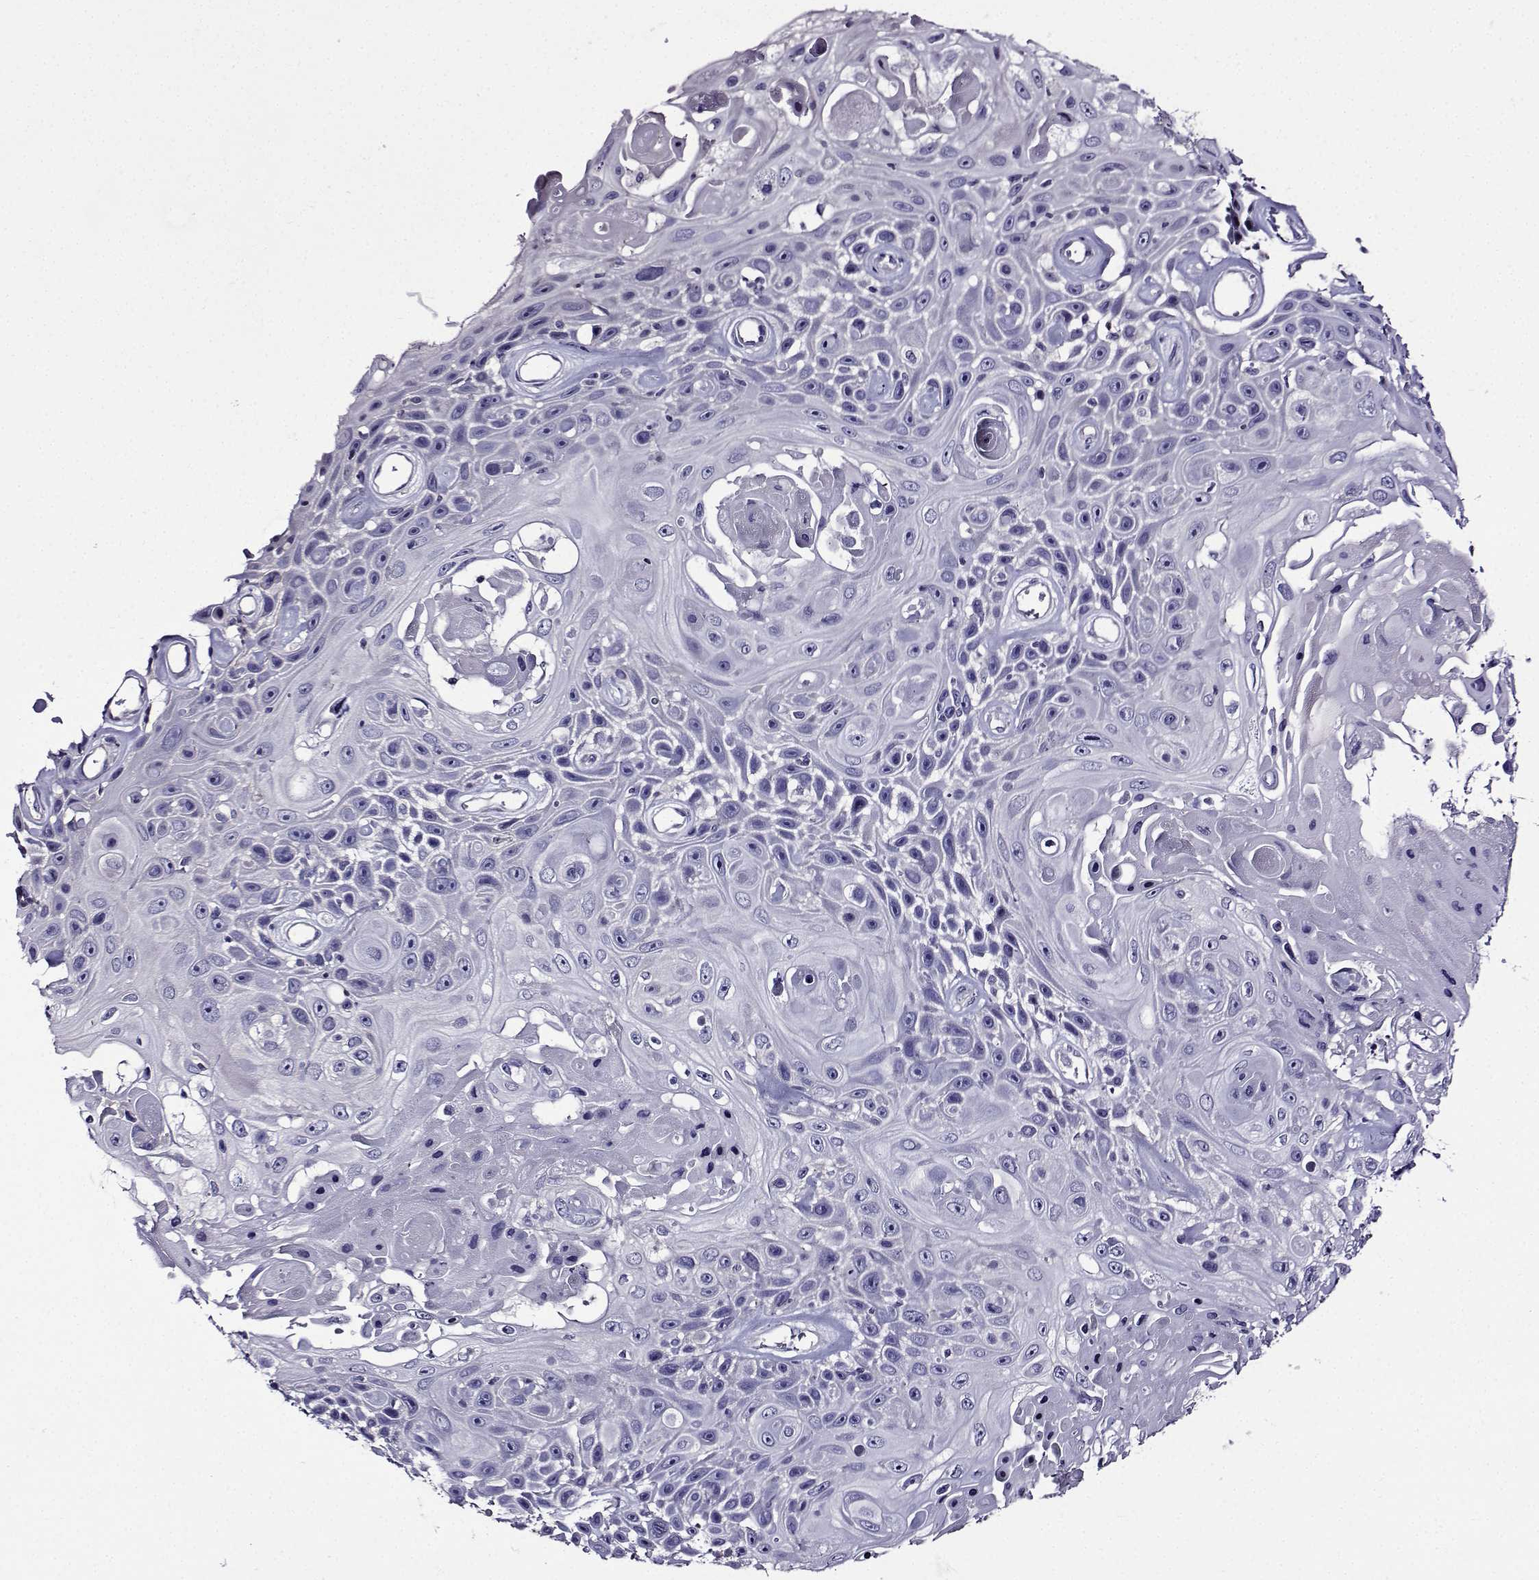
{"staining": {"intensity": "negative", "quantity": "none", "location": "none"}, "tissue": "skin cancer", "cell_type": "Tumor cells", "image_type": "cancer", "snomed": [{"axis": "morphology", "description": "Squamous cell carcinoma, NOS"}, {"axis": "topography", "description": "Skin"}], "caption": "An immunohistochemistry histopathology image of skin cancer is shown. There is no staining in tumor cells of skin cancer.", "gene": "TMEM266", "patient": {"sex": "male", "age": 82}}